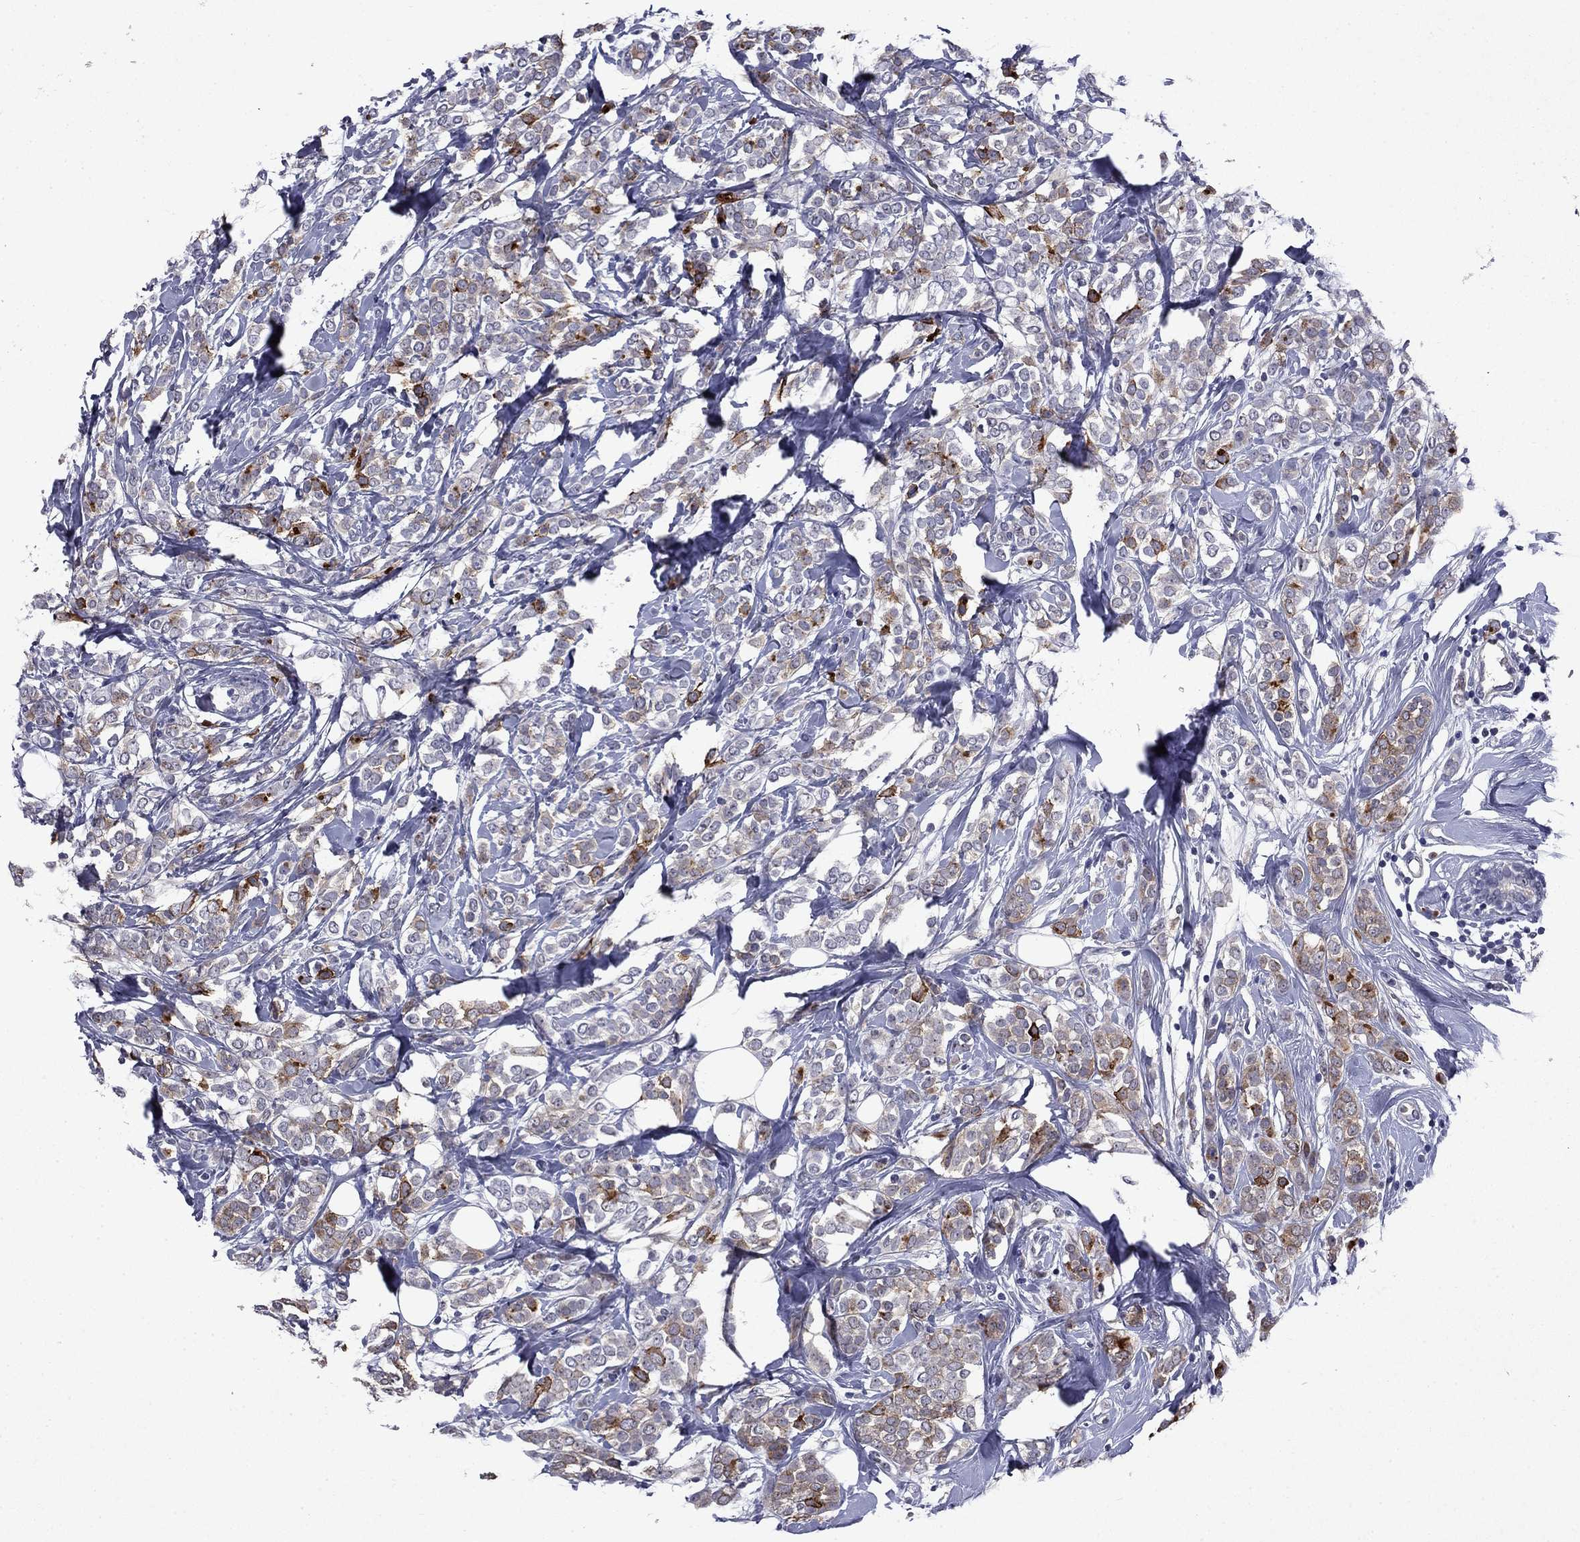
{"staining": {"intensity": "moderate", "quantity": "<25%", "location": "cytoplasmic/membranous"}, "tissue": "breast cancer", "cell_type": "Tumor cells", "image_type": "cancer", "snomed": [{"axis": "morphology", "description": "Lobular carcinoma"}, {"axis": "topography", "description": "Breast"}], "caption": "Moderate cytoplasmic/membranous protein expression is identified in about <25% of tumor cells in lobular carcinoma (breast).", "gene": "ECM1", "patient": {"sex": "female", "age": 49}}